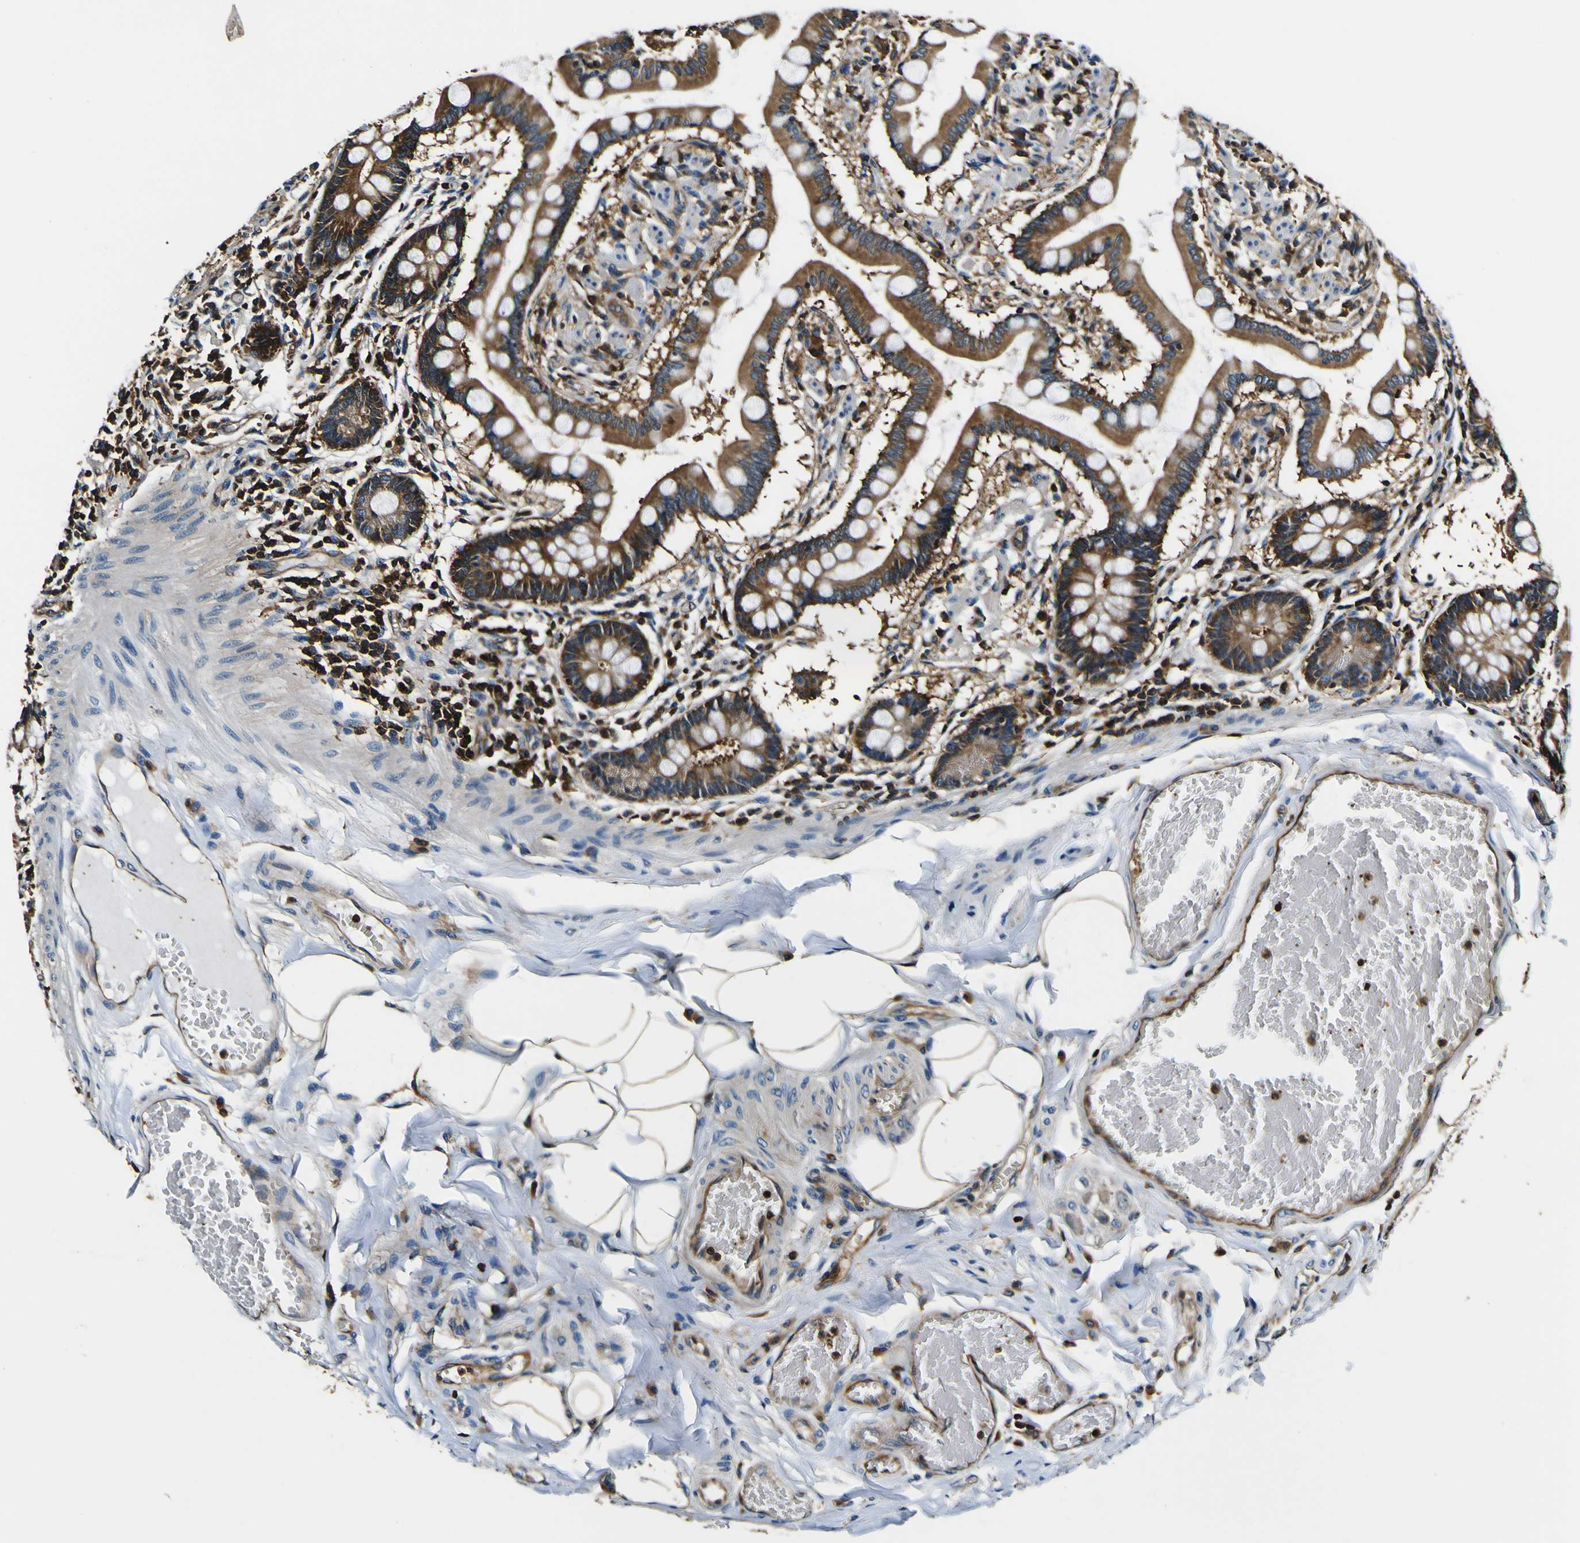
{"staining": {"intensity": "strong", "quantity": ">75%", "location": "cytoplasmic/membranous"}, "tissue": "small intestine", "cell_type": "Glandular cells", "image_type": "normal", "snomed": [{"axis": "morphology", "description": "Normal tissue, NOS"}, {"axis": "topography", "description": "Small intestine"}], "caption": "Immunohistochemistry (IHC) of normal small intestine displays high levels of strong cytoplasmic/membranous expression in approximately >75% of glandular cells.", "gene": "RHOT2", "patient": {"sex": "male", "age": 41}}